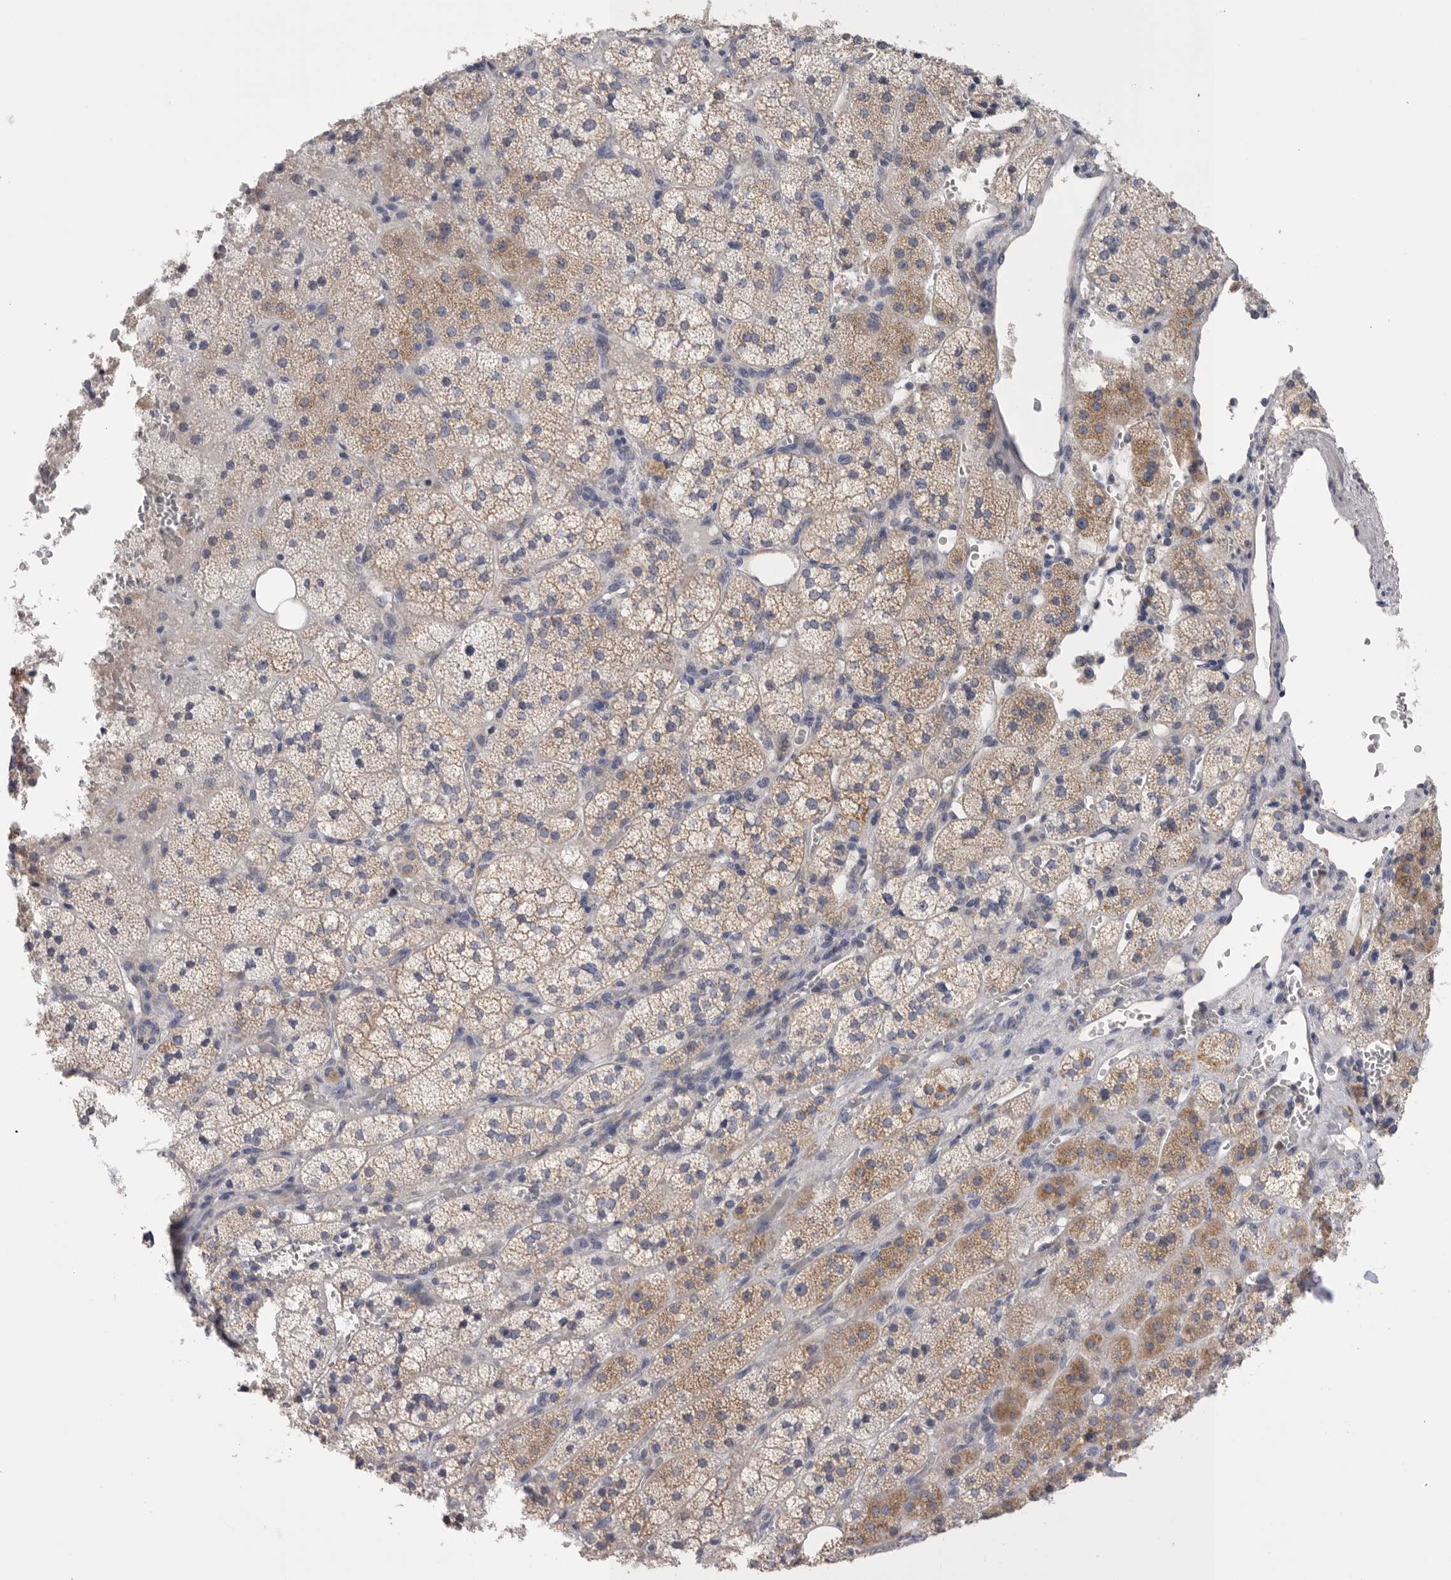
{"staining": {"intensity": "moderate", "quantity": ">75%", "location": "cytoplasmic/membranous"}, "tissue": "adrenal gland", "cell_type": "Glandular cells", "image_type": "normal", "snomed": [{"axis": "morphology", "description": "Normal tissue, NOS"}, {"axis": "topography", "description": "Adrenal gland"}], "caption": "Glandular cells reveal medium levels of moderate cytoplasmic/membranous expression in about >75% of cells in unremarkable adrenal gland. The protein is stained brown, and the nuclei are stained in blue (DAB (3,3'-diaminobenzidine) IHC with brightfield microscopy, high magnification).", "gene": "CCDC126", "patient": {"sex": "female", "age": 44}}